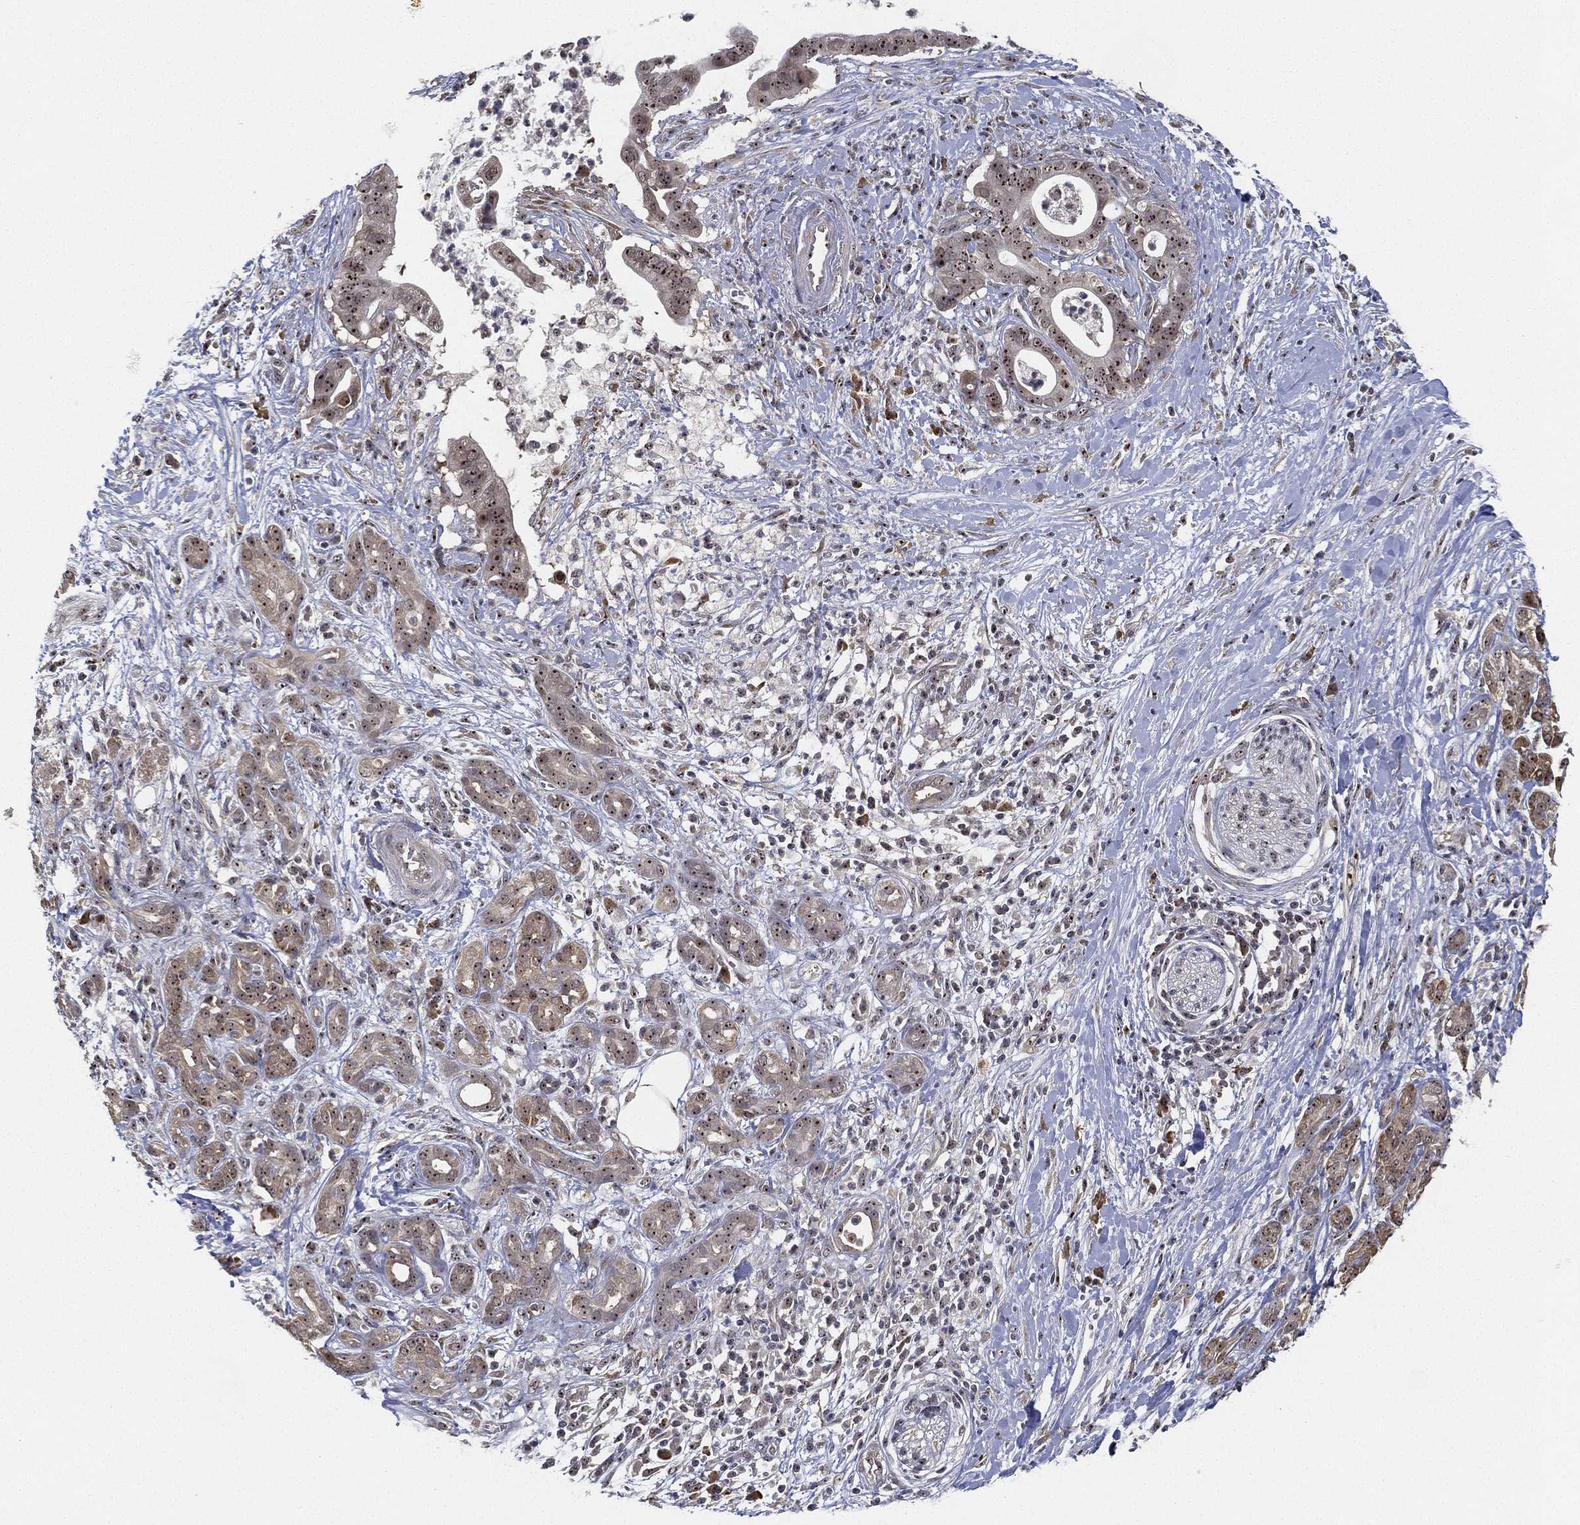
{"staining": {"intensity": "strong", "quantity": ">75%", "location": "nuclear"}, "tissue": "pancreatic cancer", "cell_type": "Tumor cells", "image_type": "cancer", "snomed": [{"axis": "morphology", "description": "Adenocarcinoma, NOS"}, {"axis": "topography", "description": "Pancreas"}], "caption": "About >75% of tumor cells in pancreatic cancer (adenocarcinoma) display strong nuclear protein positivity as visualized by brown immunohistochemical staining.", "gene": "PPP1R16B", "patient": {"sex": "male", "age": 61}}